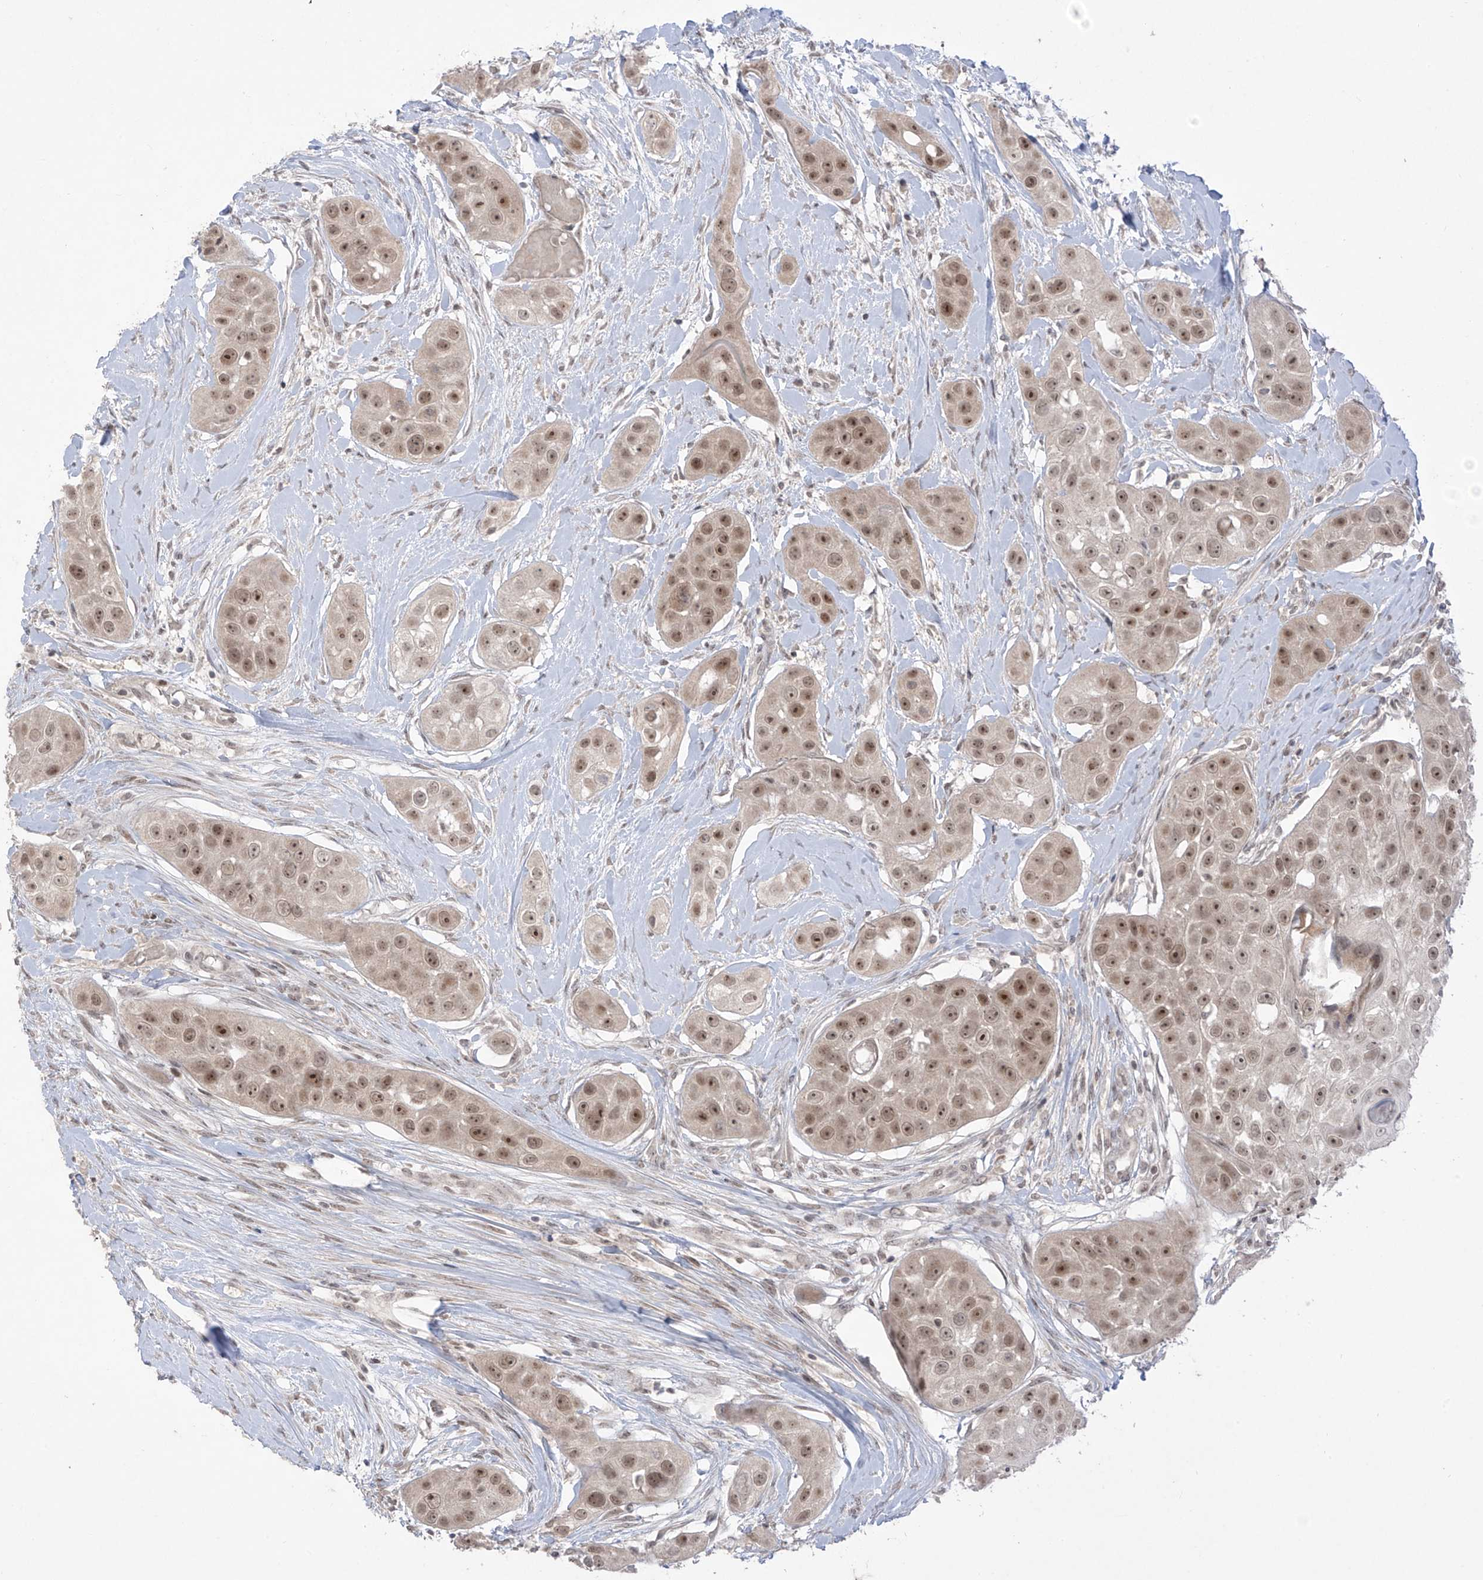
{"staining": {"intensity": "moderate", "quantity": ">75%", "location": "nuclear"}, "tissue": "head and neck cancer", "cell_type": "Tumor cells", "image_type": "cancer", "snomed": [{"axis": "morphology", "description": "Normal tissue, NOS"}, {"axis": "morphology", "description": "Squamous cell carcinoma, NOS"}, {"axis": "topography", "description": "Skeletal muscle"}, {"axis": "topography", "description": "Head-Neck"}], "caption": "Head and neck cancer stained with a brown dye demonstrates moderate nuclear positive positivity in about >75% of tumor cells.", "gene": "OGT", "patient": {"sex": "male", "age": 51}}